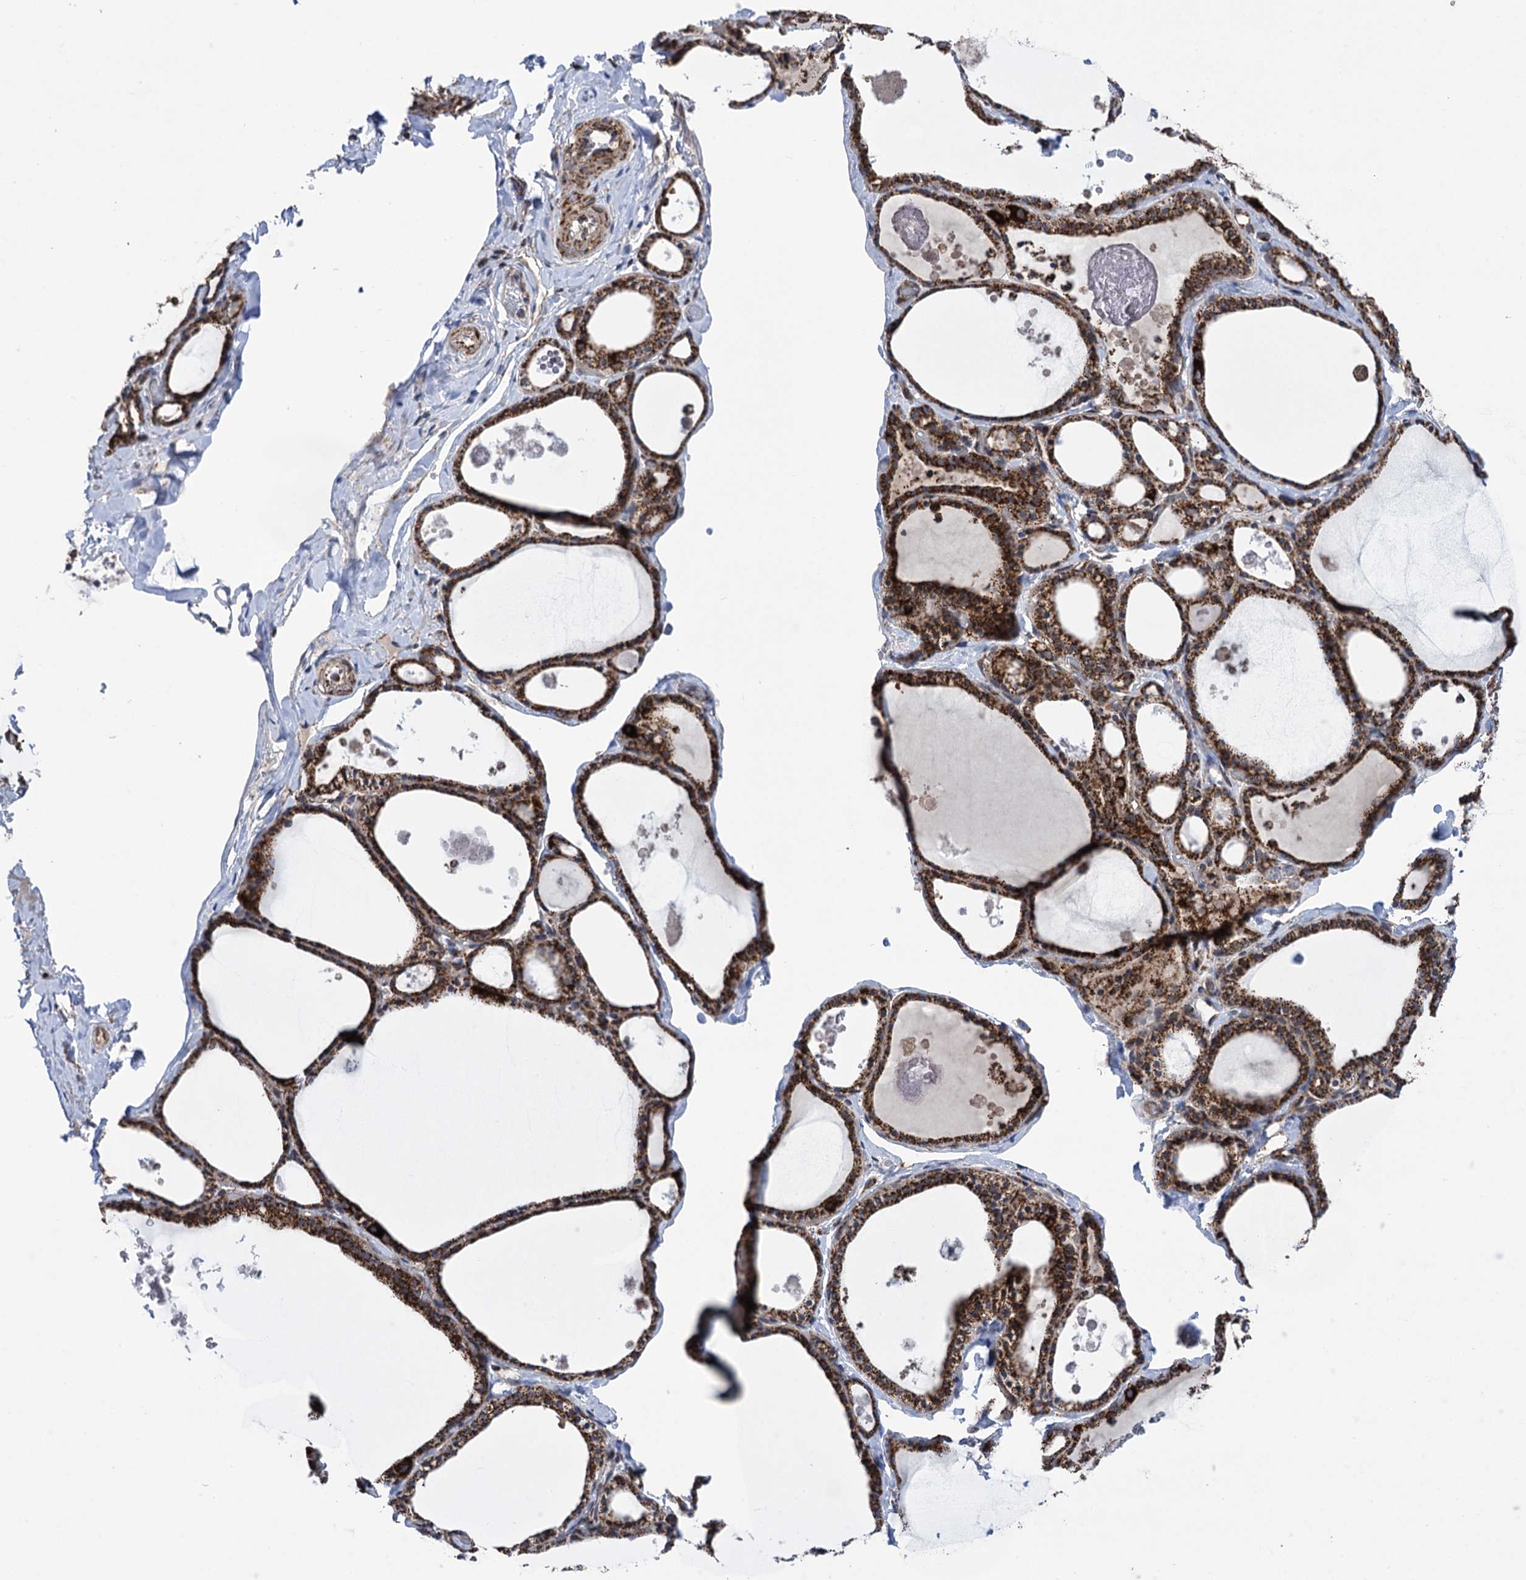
{"staining": {"intensity": "strong", "quantity": ">75%", "location": "cytoplasmic/membranous"}, "tissue": "thyroid gland", "cell_type": "Glandular cells", "image_type": "normal", "snomed": [{"axis": "morphology", "description": "Normal tissue, NOS"}, {"axis": "topography", "description": "Thyroid gland"}], "caption": "Thyroid gland stained with a protein marker exhibits strong staining in glandular cells.", "gene": "SUCLA2", "patient": {"sex": "male", "age": 56}}